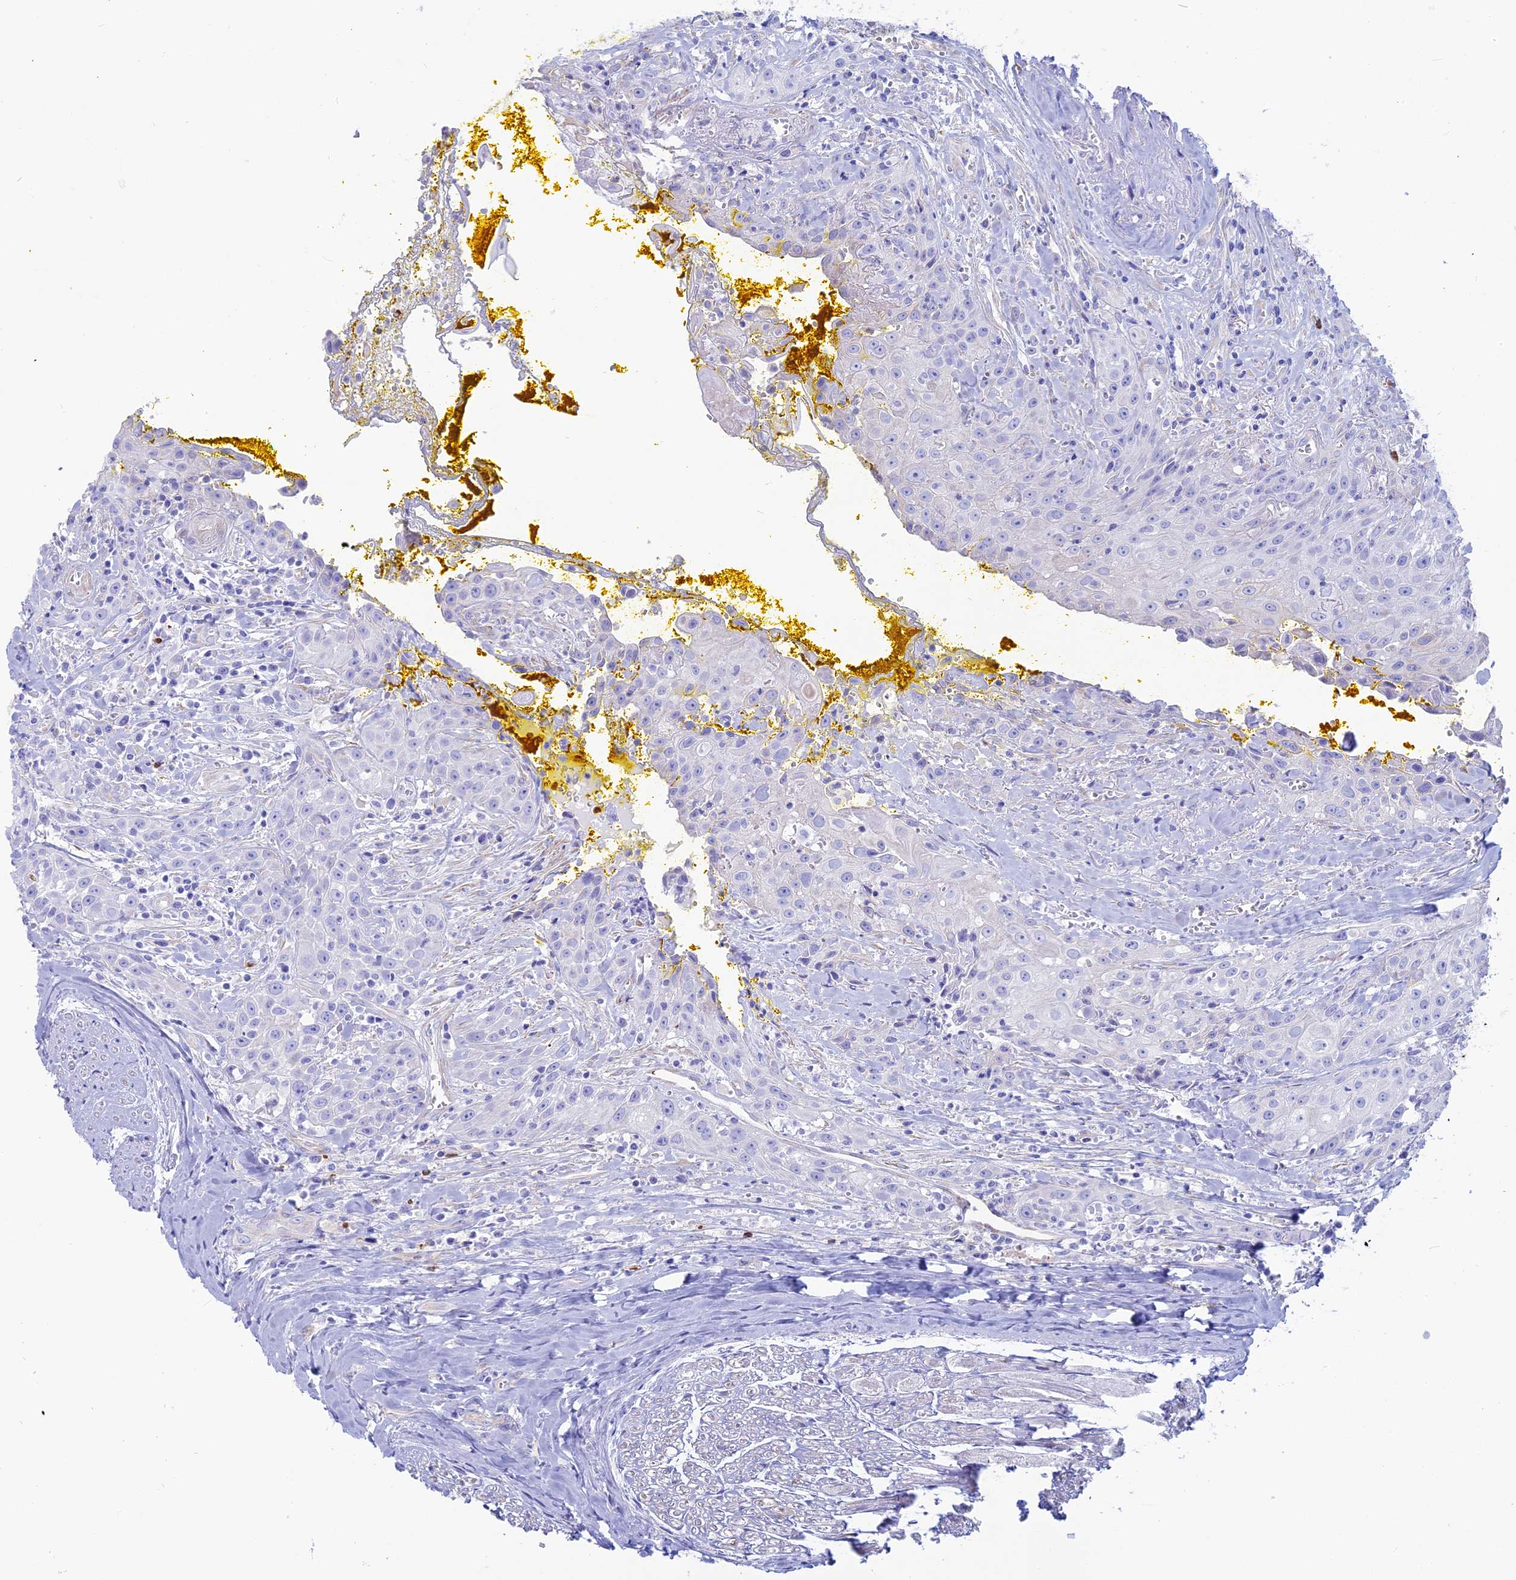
{"staining": {"intensity": "negative", "quantity": "none", "location": "none"}, "tissue": "head and neck cancer", "cell_type": "Tumor cells", "image_type": "cancer", "snomed": [{"axis": "morphology", "description": "Squamous cell carcinoma, NOS"}, {"axis": "topography", "description": "Oral tissue"}, {"axis": "topography", "description": "Head-Neck"}], "caption": "Immunohistochemistry photomicrograph of squamous cell carcinoma (head and neck) stained for a protein (brown), which exhibits no staining in tumor cells.", "gene": "OR2AE1", "patient": {"sex": "female", "age": 82}}